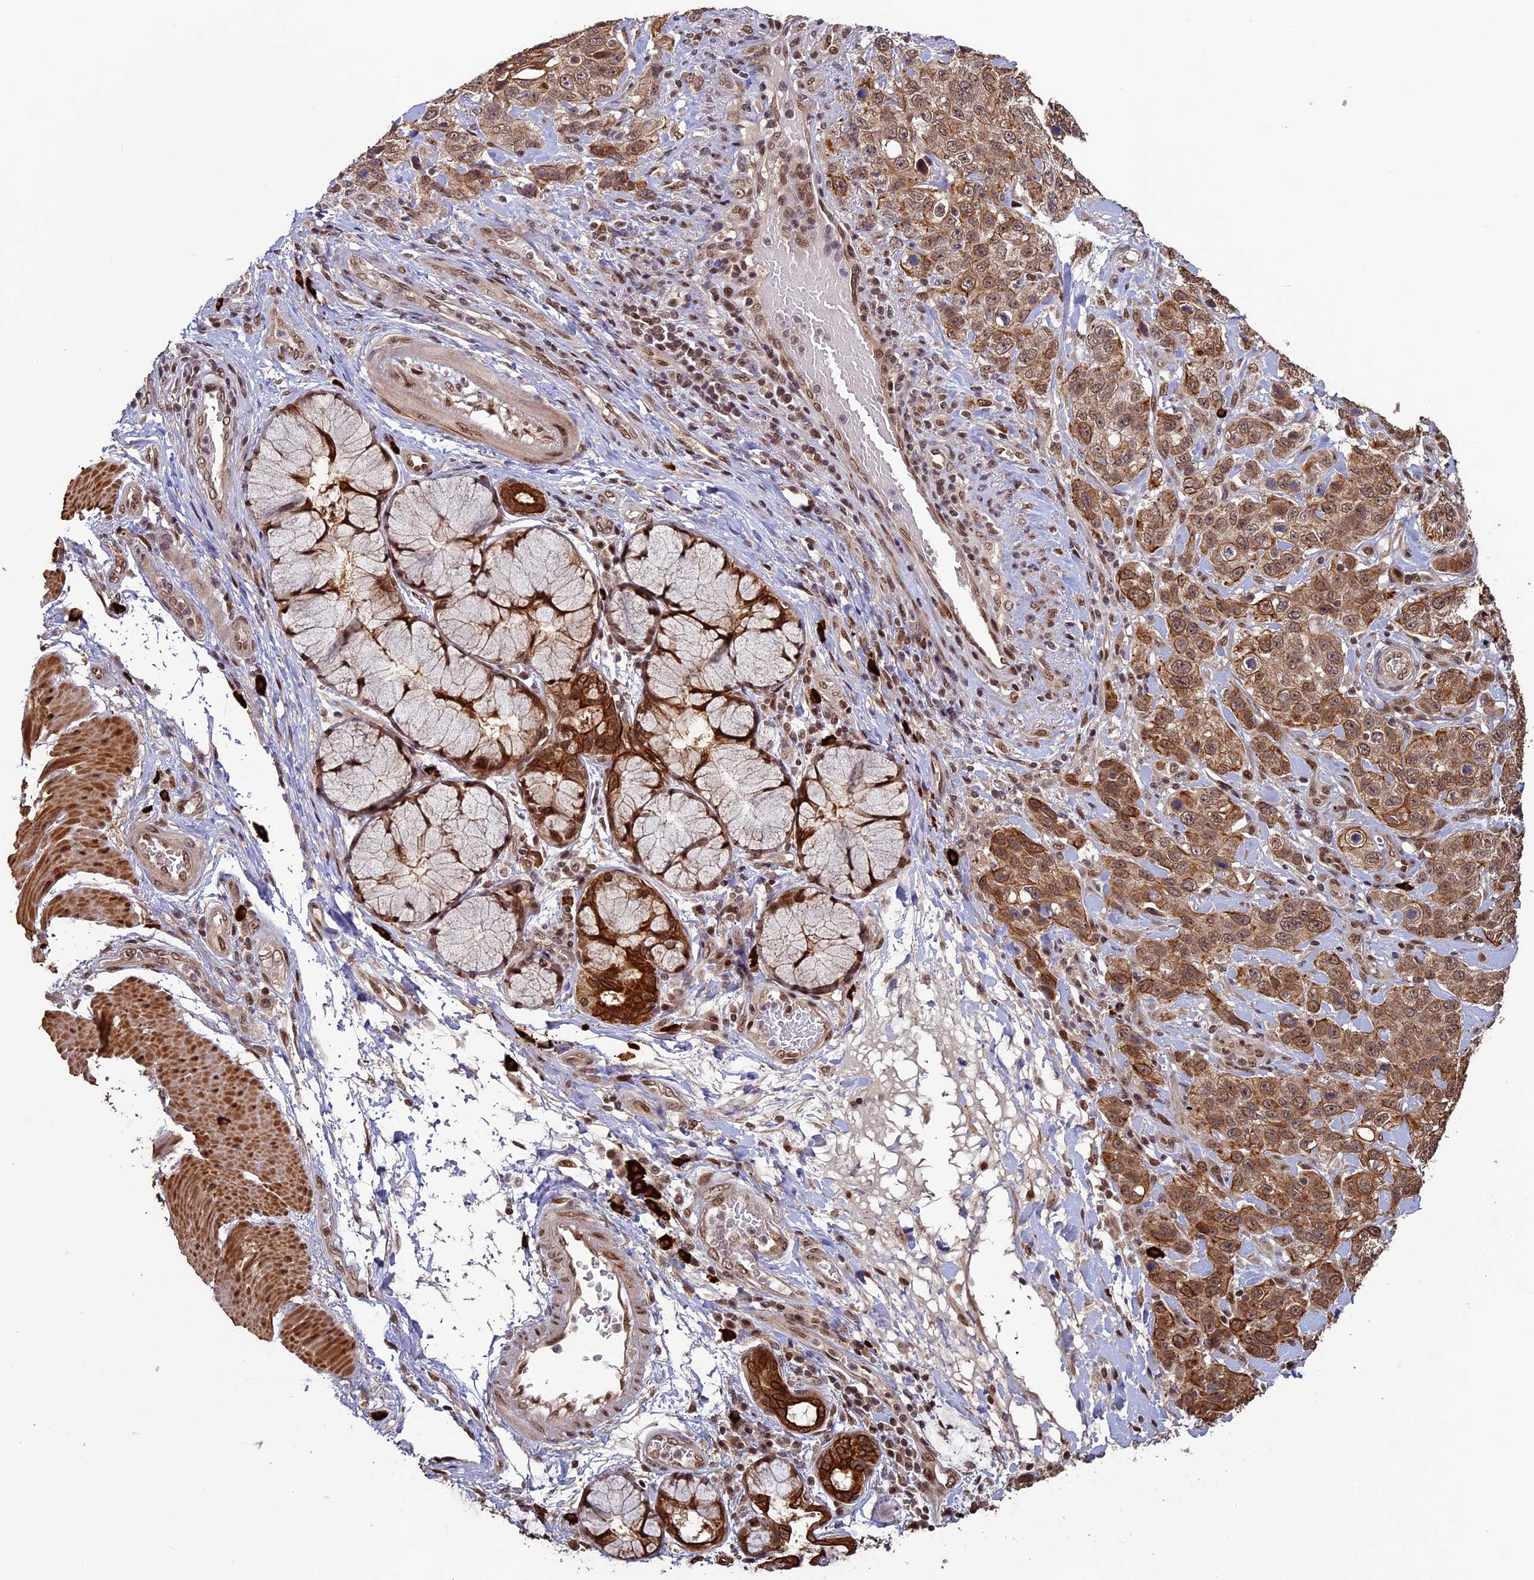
{"staining": {"intensity": "moderate", "quantity": ">75%", "location": "cytoplasmic/membranous,nuclear"}, "tissue": "stomach cancer", "cell_type": "Tumor cells", "image_type": "cancer", "snomed": [{"axis": "morphology", "description": "Adenocarcinoma, NOS"}, {"axis": "topography", "description": "Stomach"}], "caption": "The image displays staining of stomach cancer, revealing moderate cytoplasmic/membranous and nuclear protein staining (brown color) within tumor cells.", "gene": "NAE1", "patient": {"sex": "male", "age": 48}}